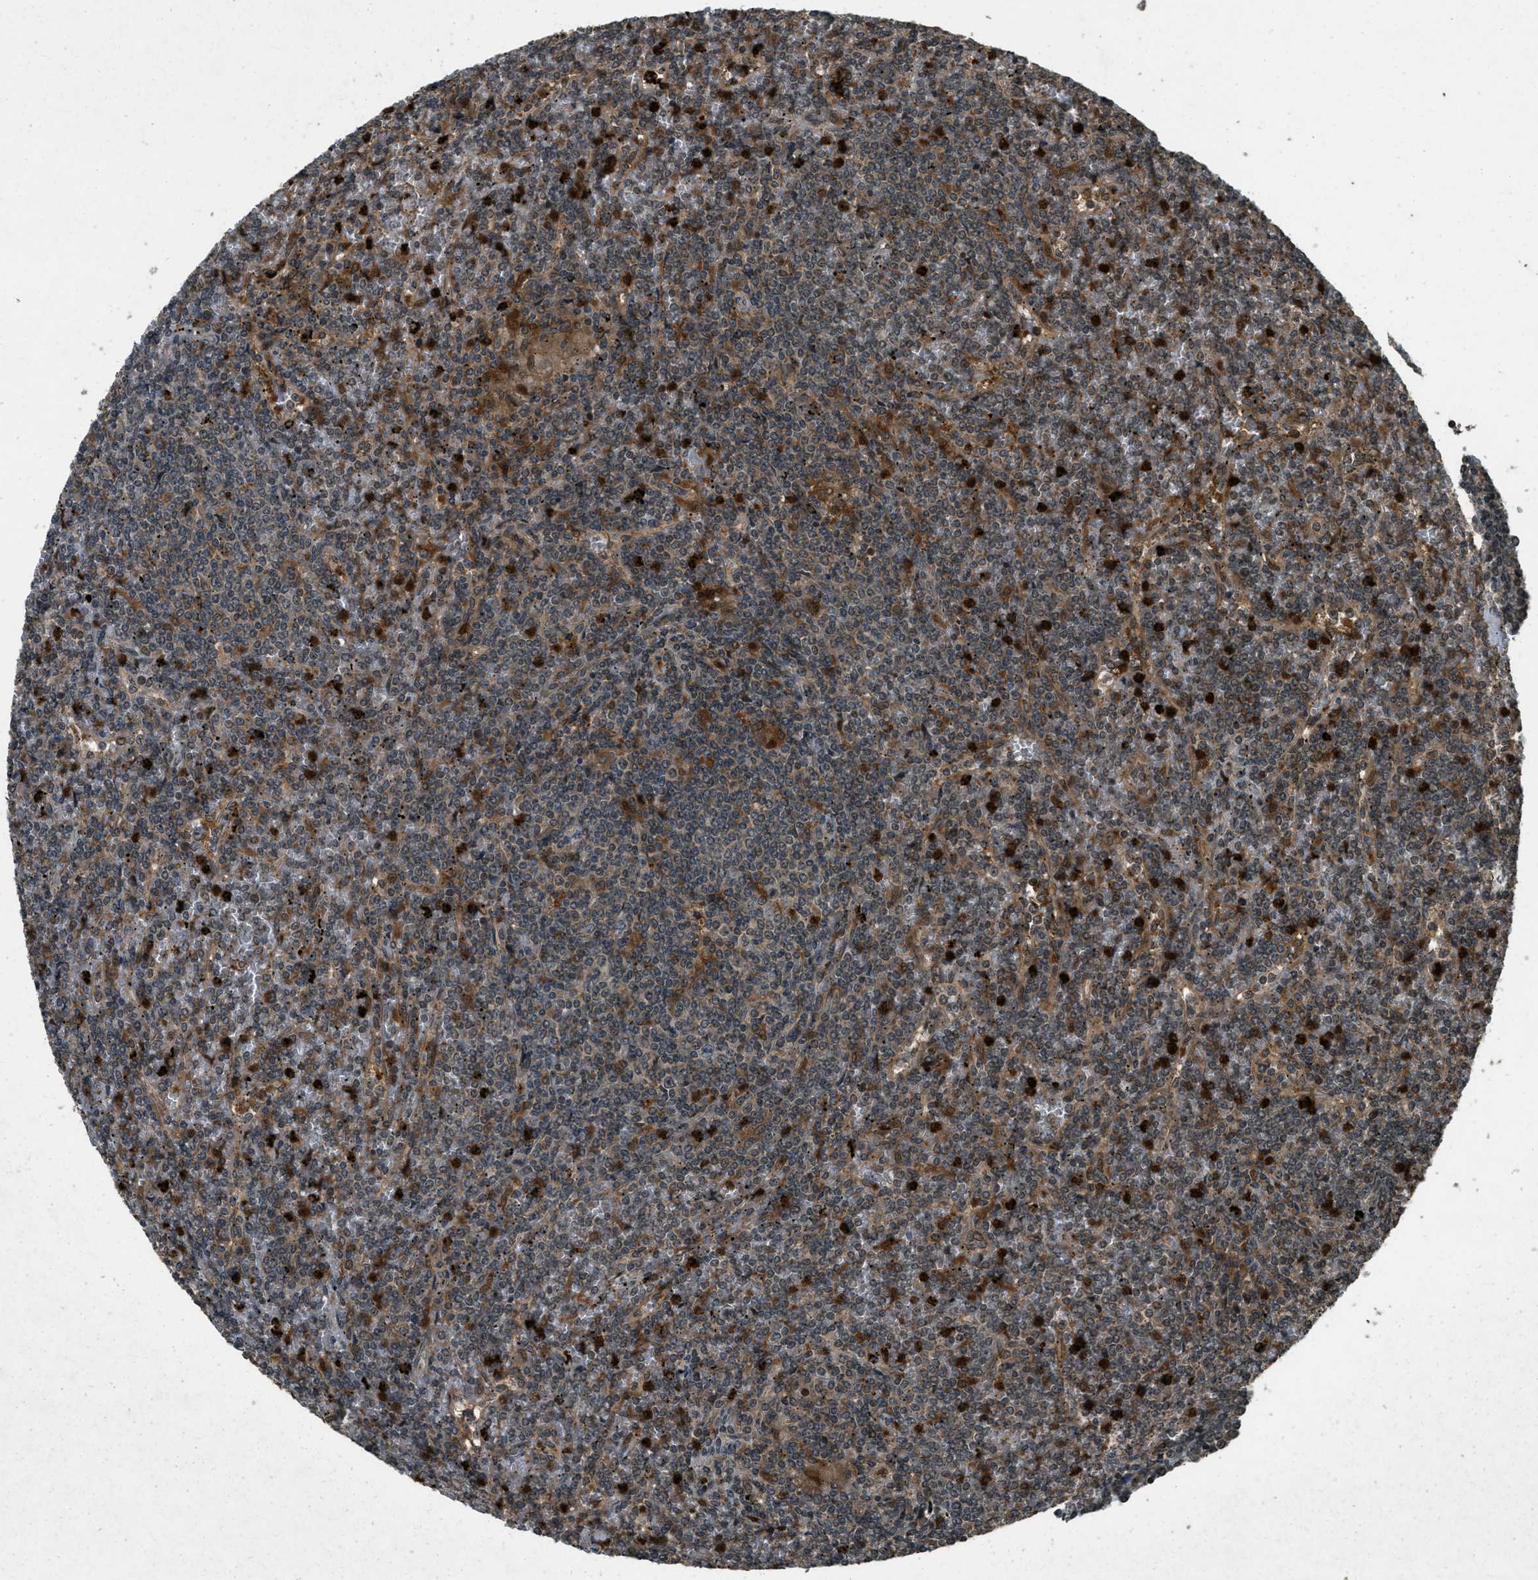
{"staining": {"intensity": "moderate", "quantity": "<25%", "location": "cytoplasmic/membranous"}, "tissue": "lymphoma", "cell_type": "Tumor cells", "image_type": "cancer", "snomed": [{"axis": "morphology", "description": "Malignant lymphoma, non-Hodgkin's type, Low grade"}, {"axis": "topography", "description": "Spleen"}], "caption": "Tumor cells reveal low levels of moderate cytoplasmic/membranous positivity in approximately <25% of cells in human malignant lymphoma, non-Hodgkin's type (low-grade).", "gene": "ATG7", "patient": {"sex": "female", "age": 19}}